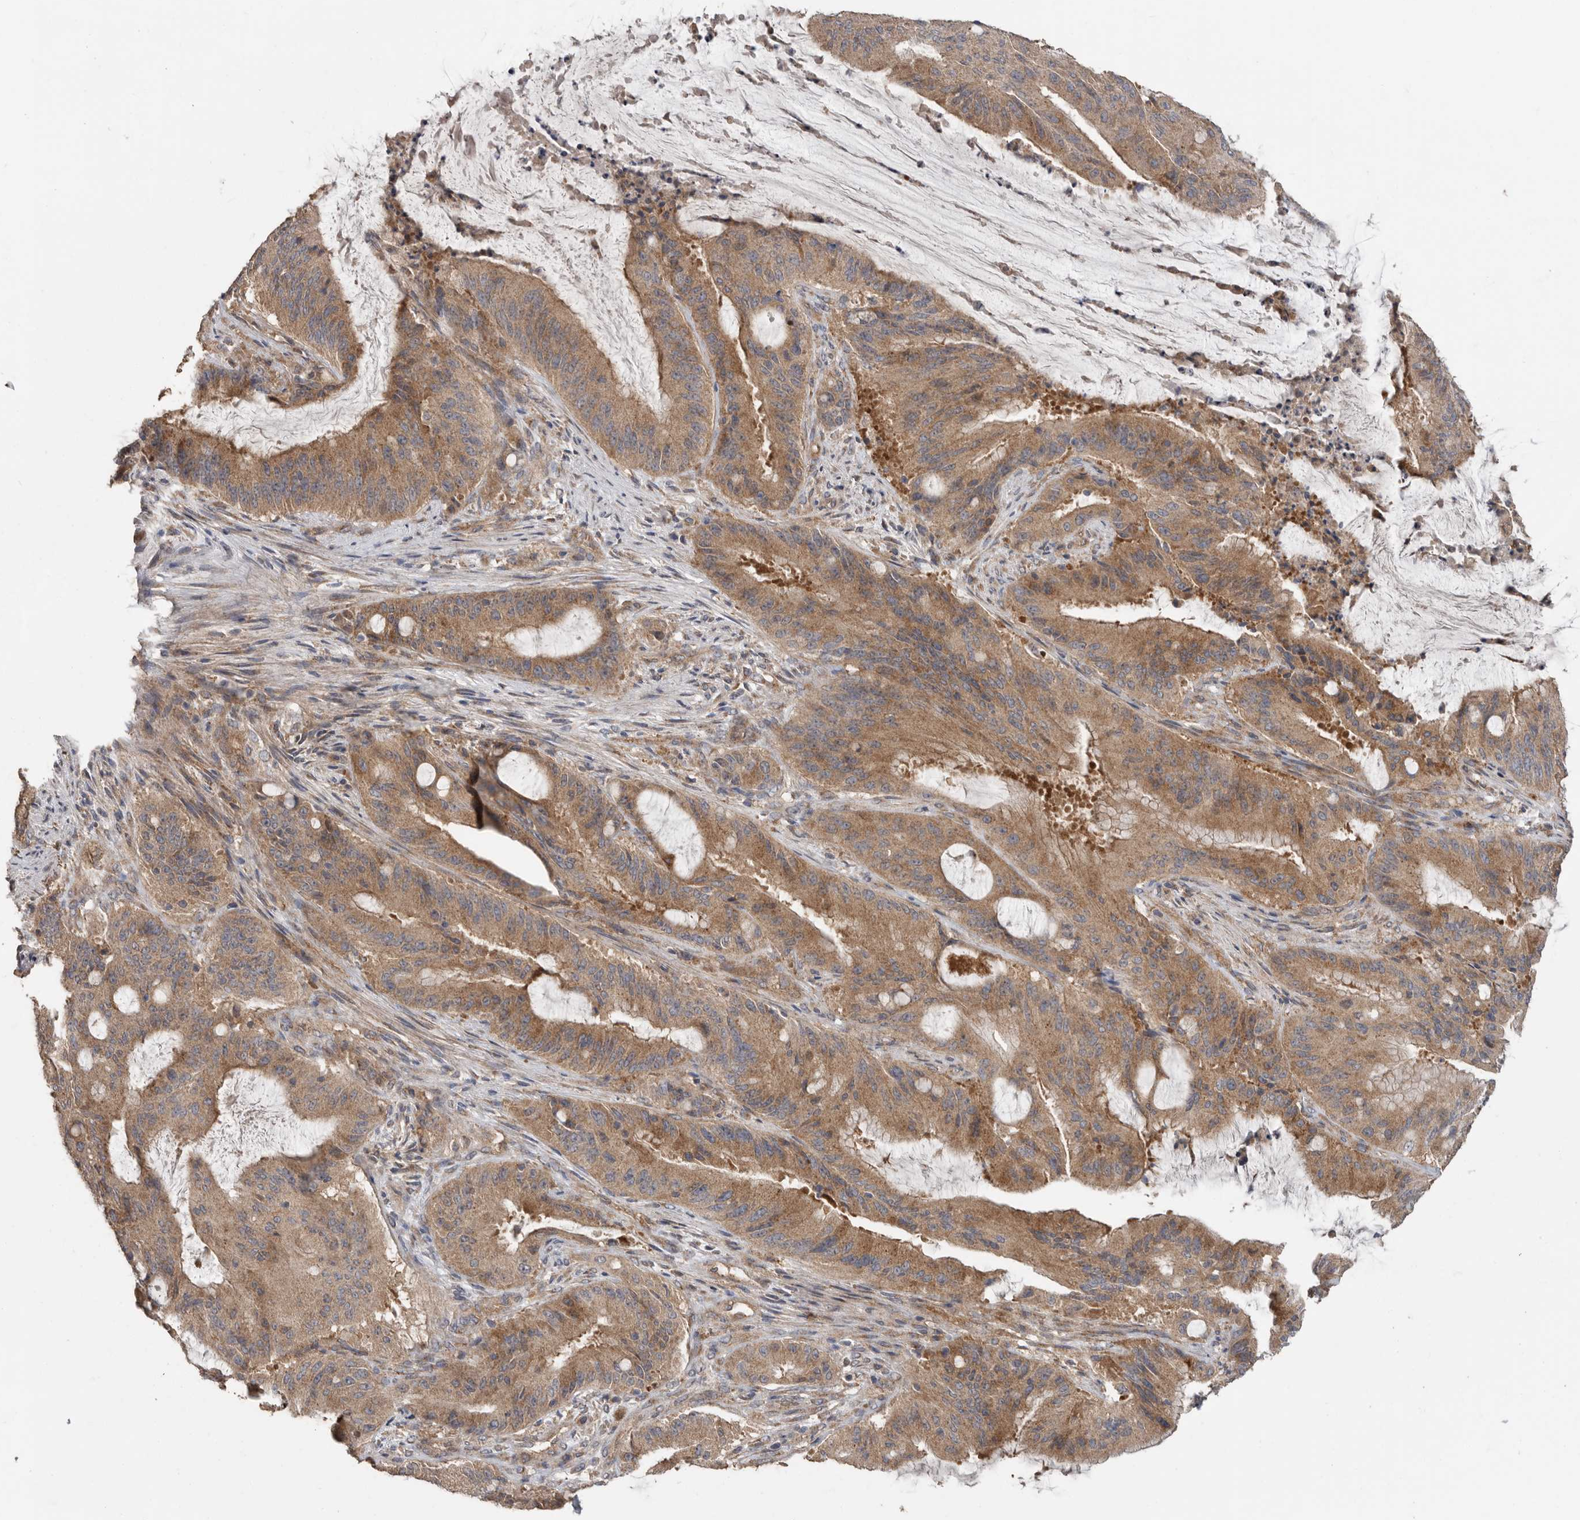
{"staining": {"intensity": "moderate", "quantity": ">75%", "location": "cytoplasmic/membranous"}, "tissue": "liver cancer", "cell_type": "Tumor cells", "image_type": "cancer", "snomed": [{"axis": "morphology", "description": "Normal tissue, NOS"}, {"axis": "morphology", "description": "Cholangiocarcinoma"}, {"axis": "topography", "description": "Liver"}, {"axis": "topography", "description": "Peripheral nerve tissue"}], "caption": "Immunohistochemistry staining of cholangiocarcinoma (liver), which exhibits medium levels of moderate cytoplasmic/membranous staining in approximately >75% of tumor cells indicating moderate cytoplasmic/membranous protein staining. The staining was performed using DAB (brown) for protein detection and nuclei were counterstained in hematoxylin (blue).", "gene": "PODXL2", "patient": {"sex": "female", "age": 73}}